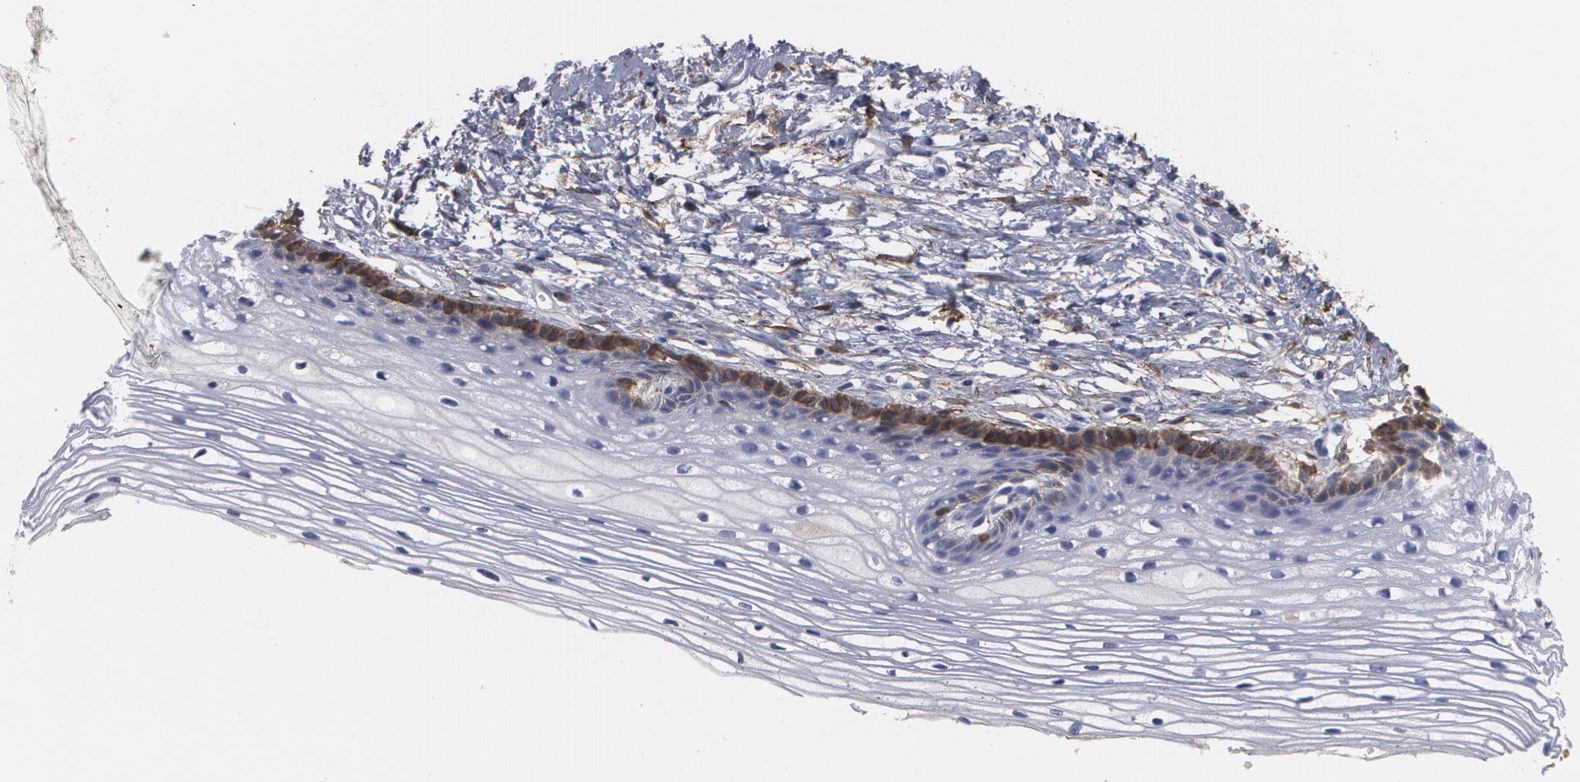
{"staining": {"intensity": "negative", "quantity": "none", "location": "none"}, "tissue": "cervix", "cell_type": "Glandular cells", "image_type": "normal", "snomed": [{"axis": "morphology", "description": "Normal tissue, NOS"}, {"axis": "topography", "description": "Cervix"}], "caption": "IHC of benign cervix shows no expression in glandular cells. Brightfield microscopy of IHC stained with DAB (brown) and hematoxylin (blue), captured at high magnification.", "gene": "ODC1", "patient": {"sex": "female", "age": 77}}